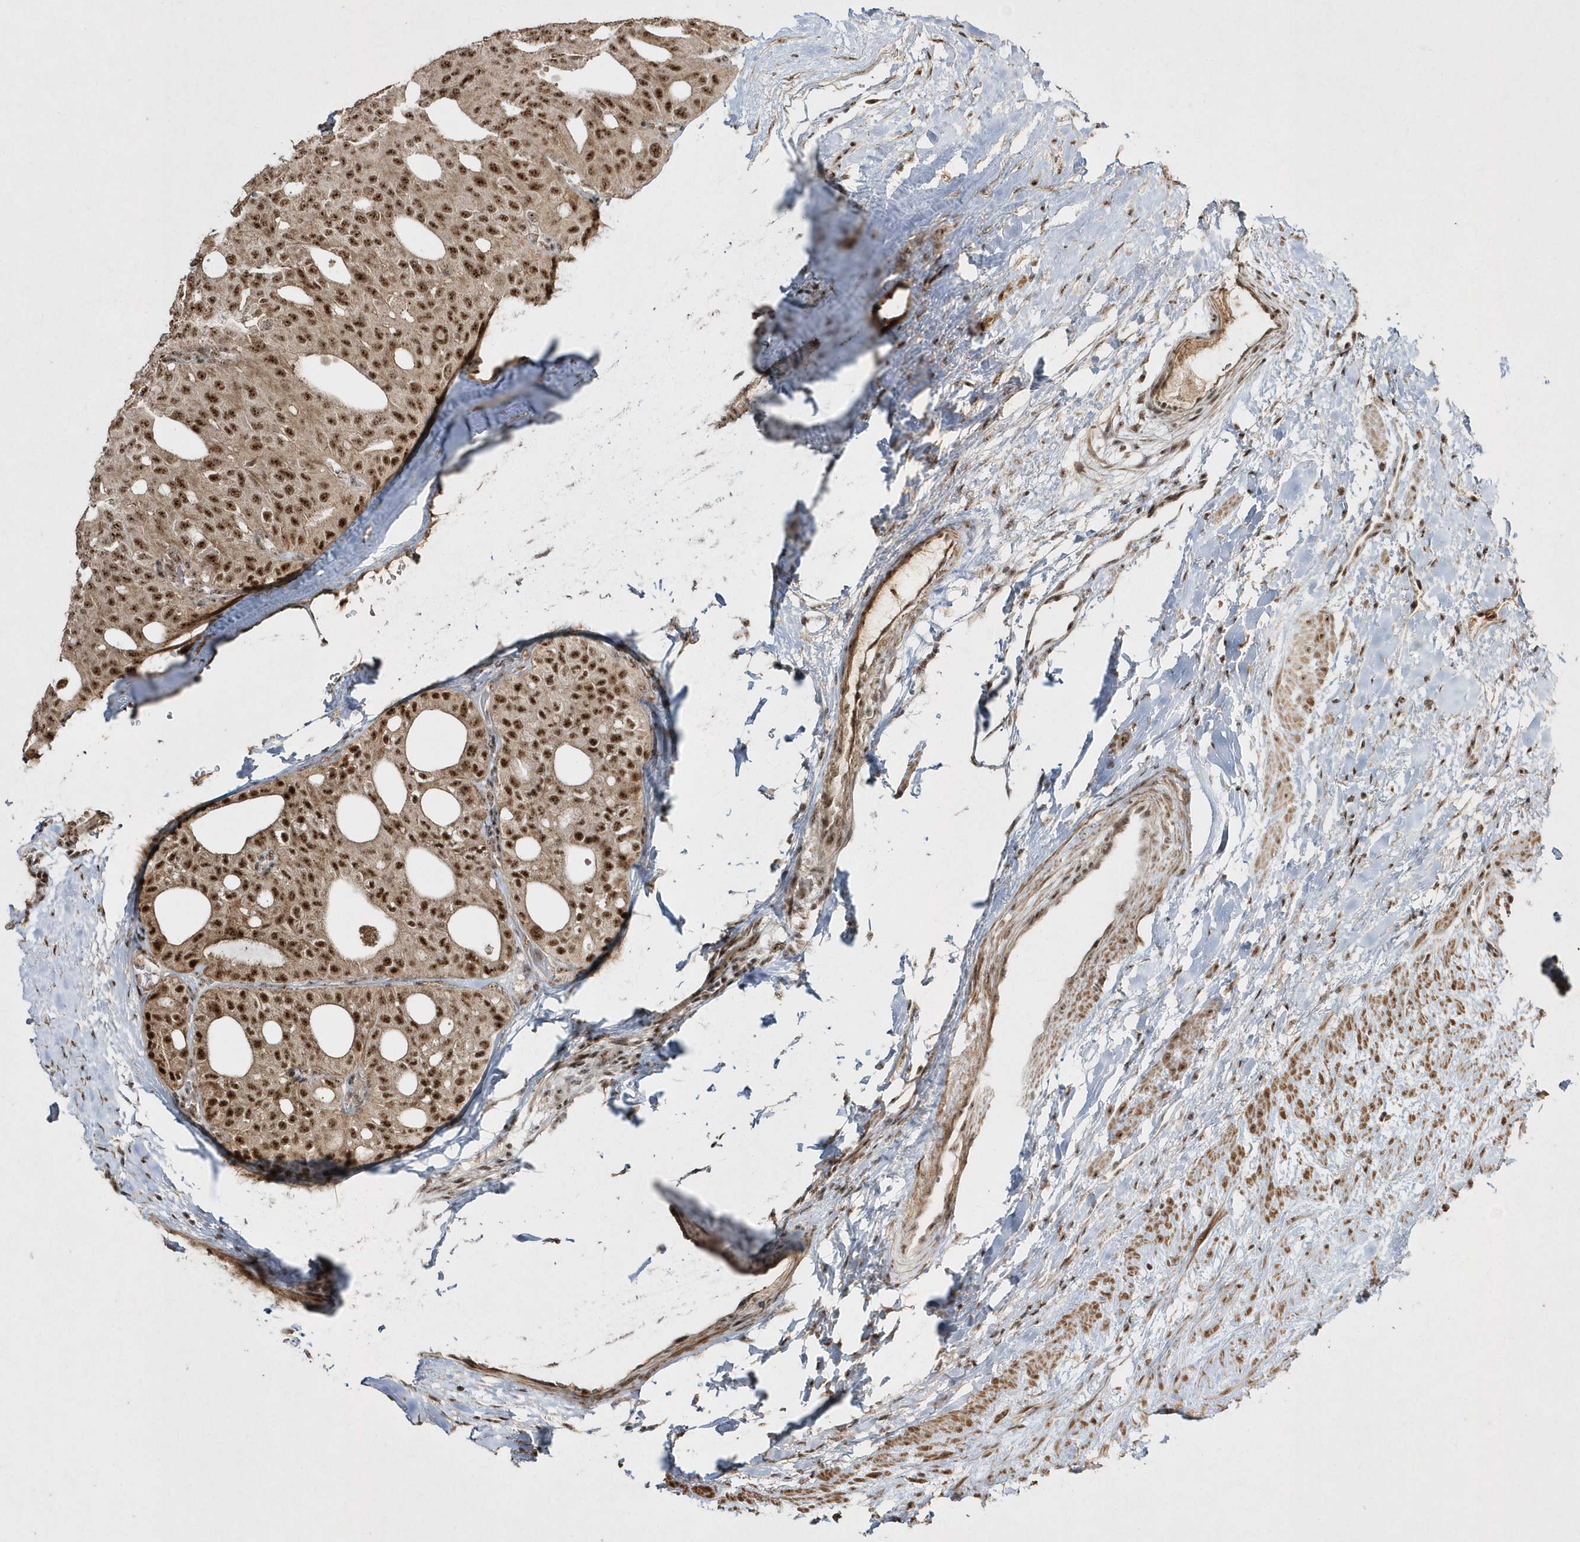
{"staining": {"intensity": "strong", "quantity": ">75%", "location": "nuclear"}, "tissue": "thyroid cancer", "cell_type": "Tumor cells", "image_type": "cancer", "snomed": [{"axis": "morphology", "description": "Follicular adenoma carcinoma, NOS"}, {"axis": "topography", "description": "Thyroid gland"}], "caption": "Thyroid follicular adenoma carcinoma stained with a brown dye exhibits strong nuclear positive positivity in approximately >75% of tumor cells.", "gene": "POLR3B", "patient": {"sex": "male", "age": 75}}